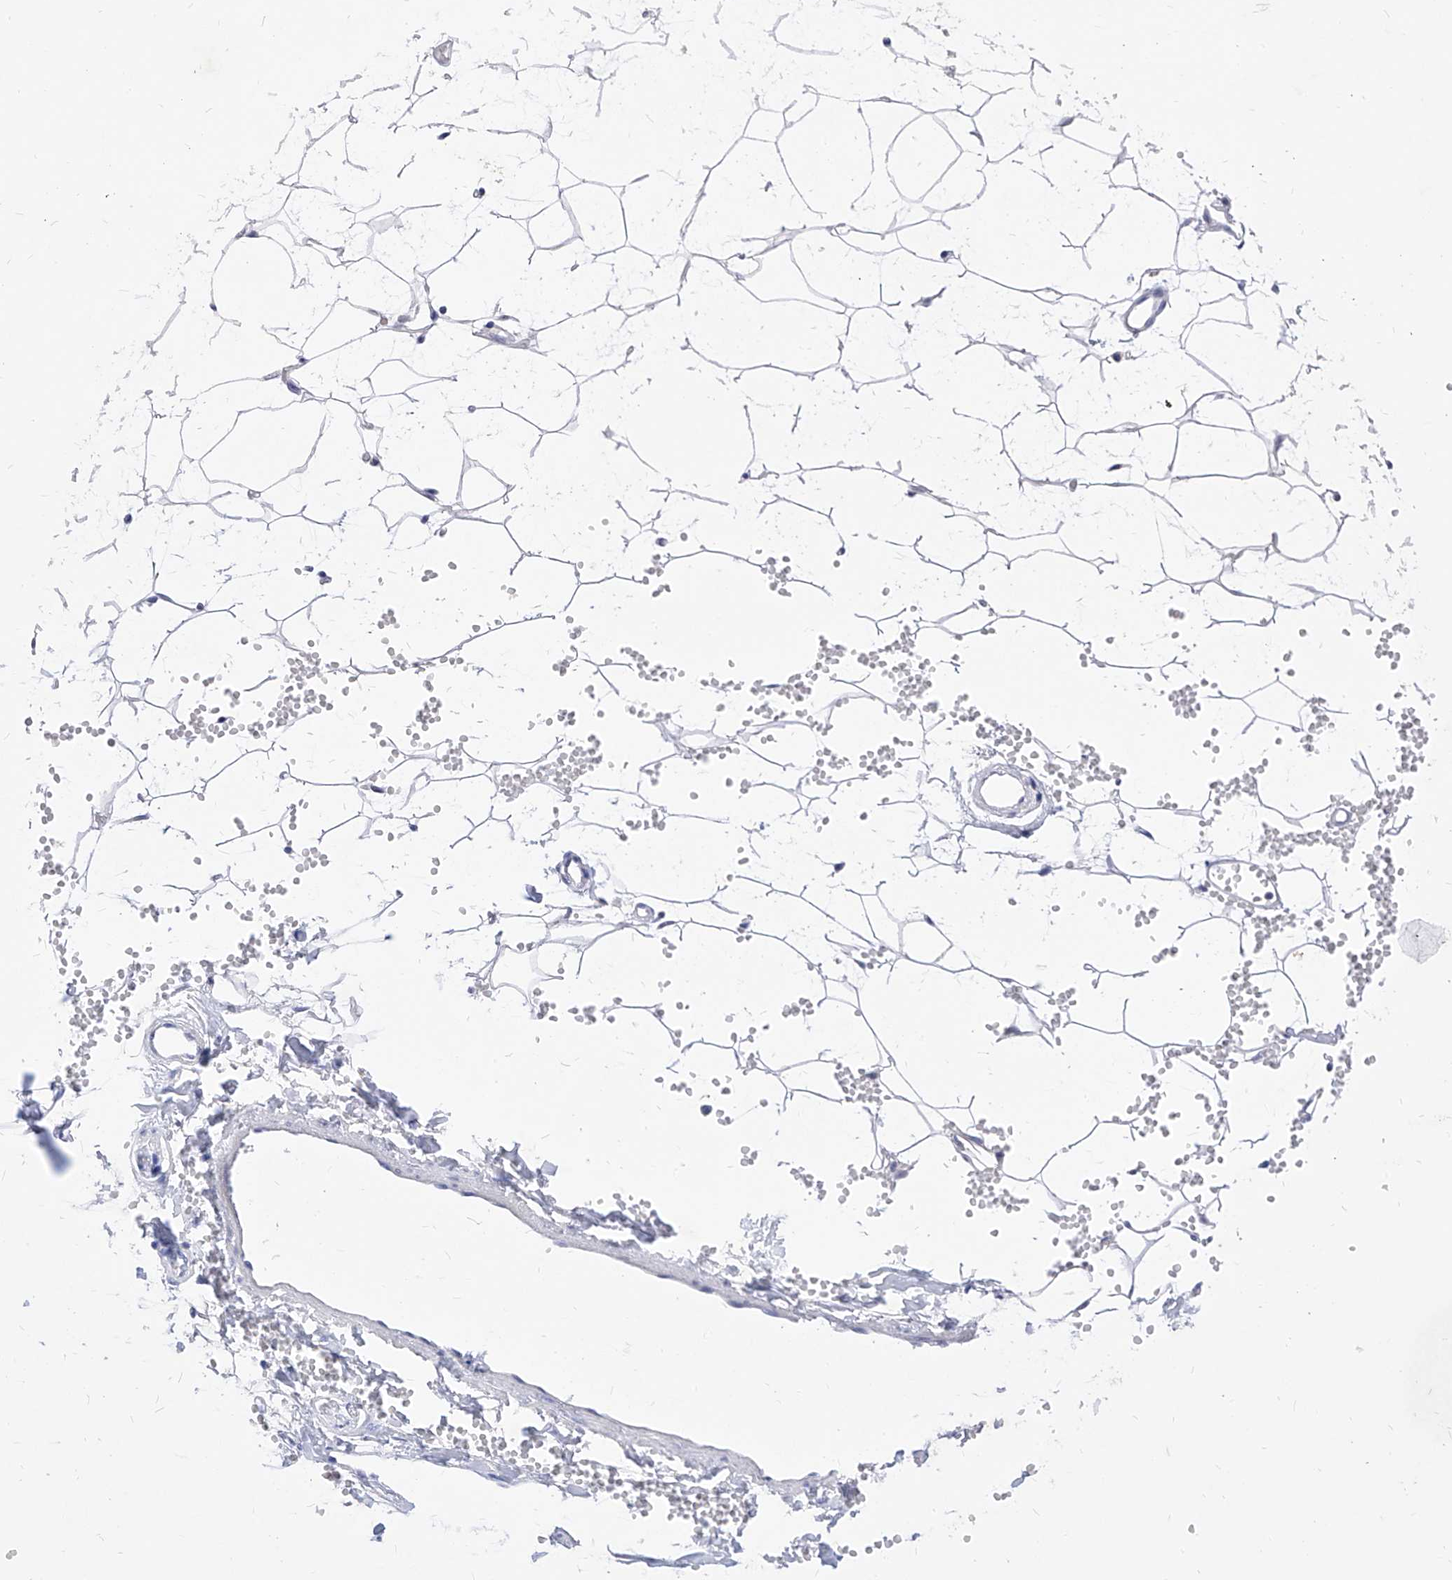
{"staining": {"intensity": "negative", "quantity": "none", "location": "none"}, "tissue": "adipose tissue", "cell_type": "Adipocytes", "image_type": "normal", "snomed": [{"axis": "morphology", "description": "Normal tissue, NOS"}, {"axis": "topography", "description": "Breast"}], "caption": "IHC of unremarkable adipose tissue reveals no positivity in adipocytes.", "gene": "VAX1", "patient": {"sex": "female", "age": 23}}